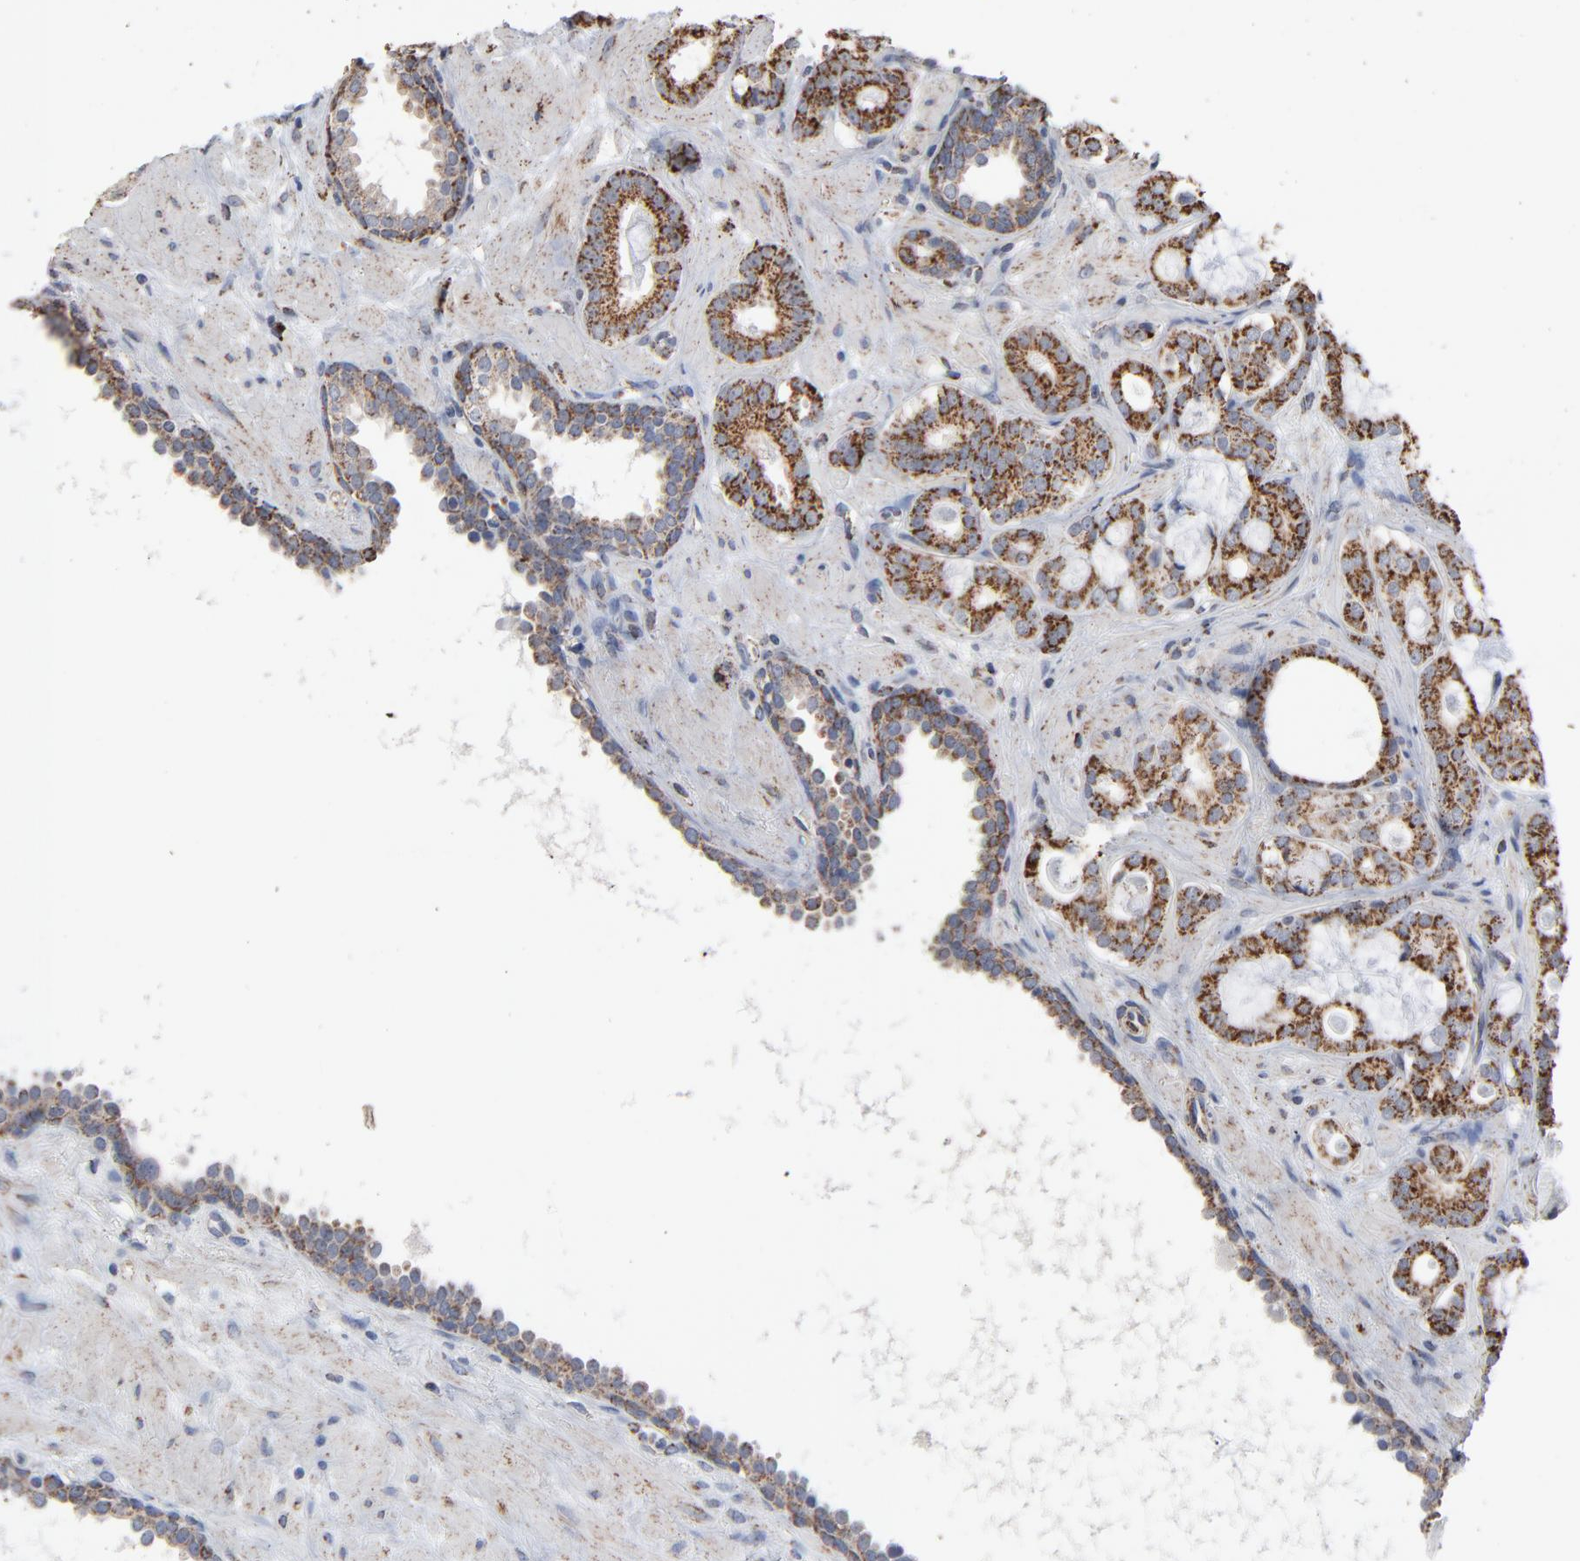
{"staining": {"intensity": "strong", "quantity": ">75%", "location": "cytoplasmic/membranous"}, "tissue": "prostate cancer", "cell_type": "Tumor cells", "image_type": "cancer", "snomed": [{"axis": "morphology", "description": "Adenocarcinoma, Low grade"}, {"axis": "topography", "description": "Prostate"}], "caption": "The photomicrograph exhibits a brown stain indicating the presence of a protein in the cytoplasmic/membranous of tumor cells in prostate adenocarcinoma (low-grade).", "gene": "UQCRC1", "patient": {"sex": "male", "age": 57}}